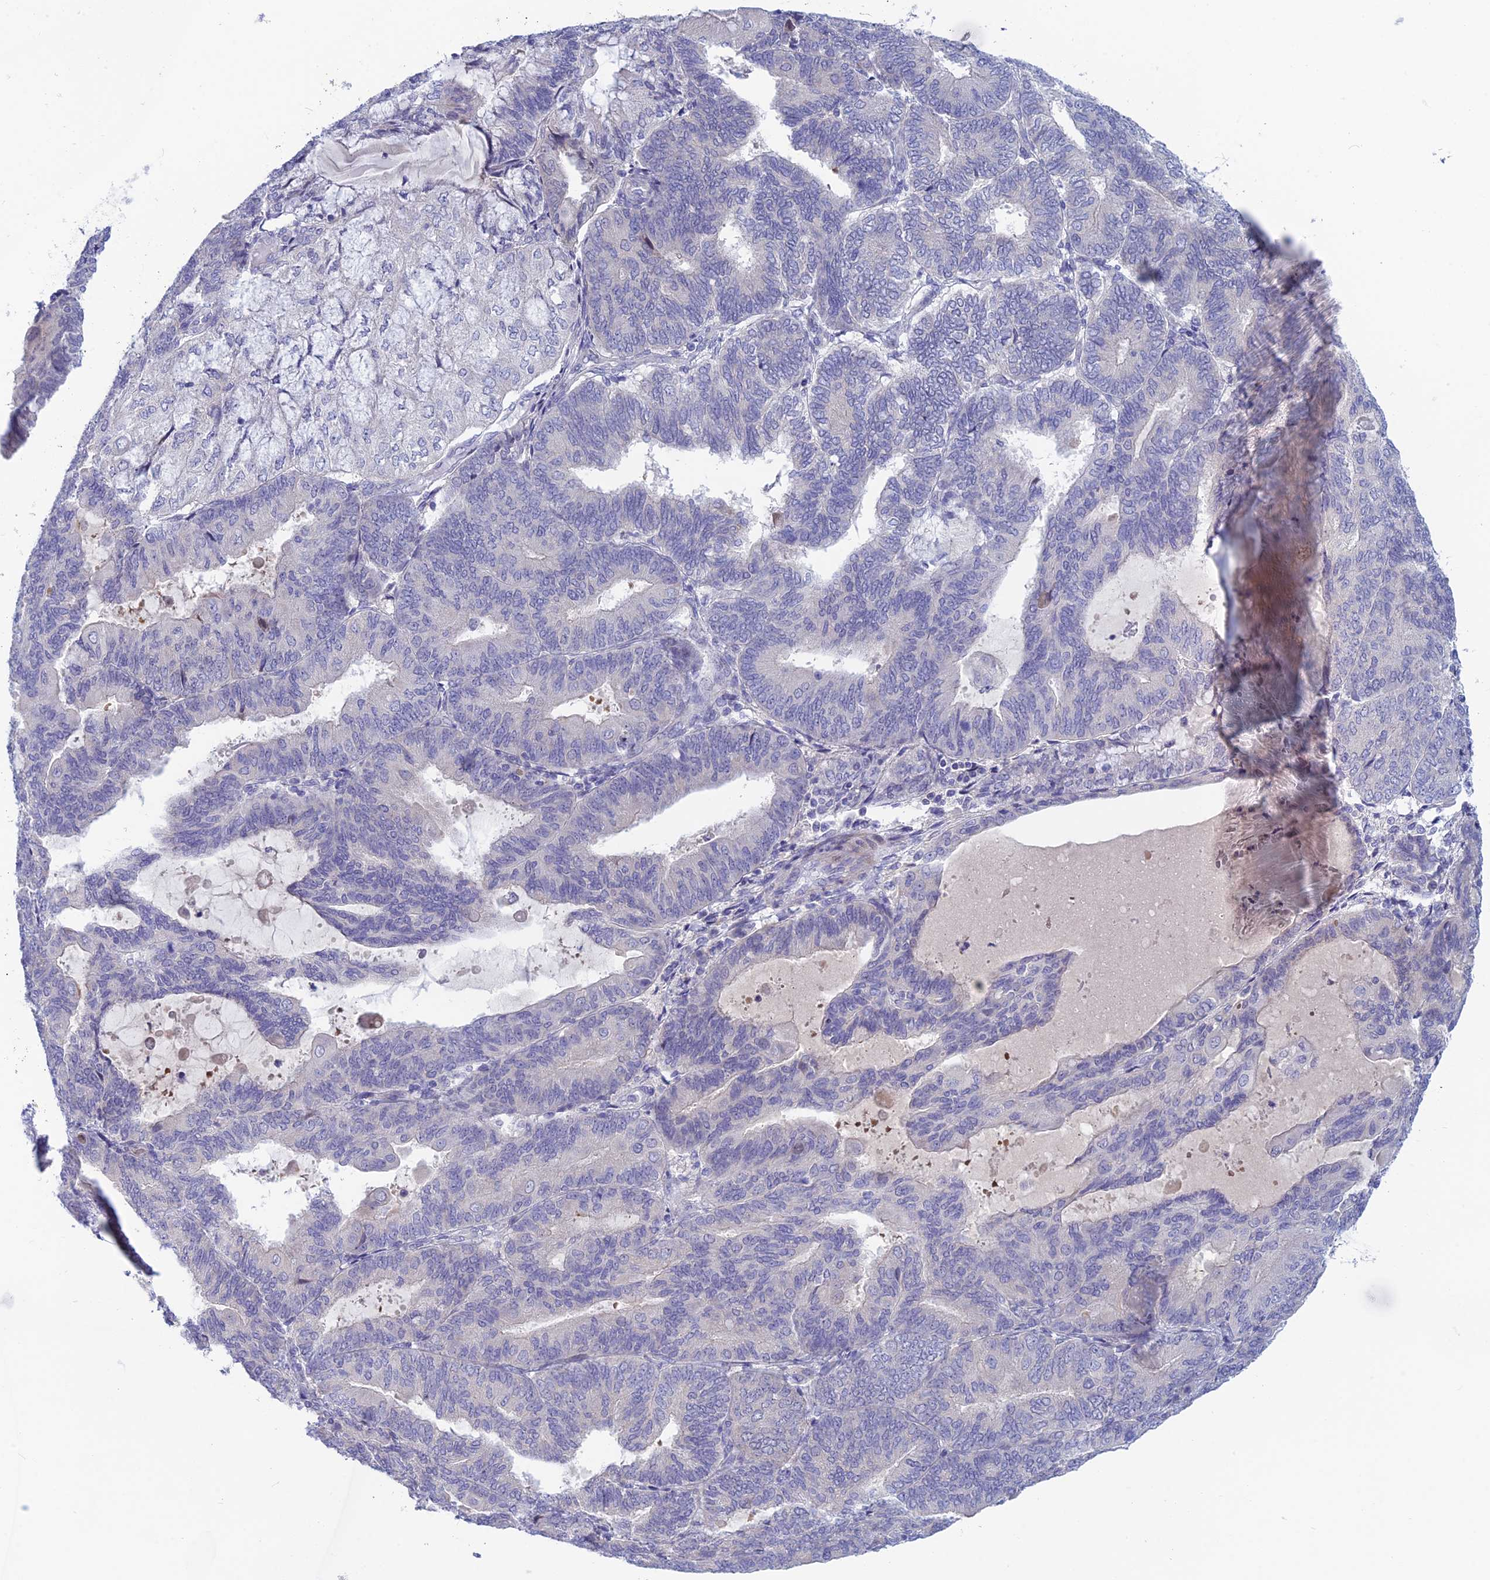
{"staining": {"intensity": "negative", "quantity": "none", "location": "none"}, "tissue": "endometrial cancer", "cell_type": "Tumor cells", "image_type": "cancer", "snomed": [{"axis": "morphology", "description": "Adenocarcinoma, NOS"}, {"axis": "topography", "description": "Endometrium"}], "caption": "Human endometrial adenocarcinoma stained for a protein using immunohistochemistry (IHC) reveals no staining in tumor cells.", "gene": "XPO7", "patient": {"sex": "female", "age": 81}}